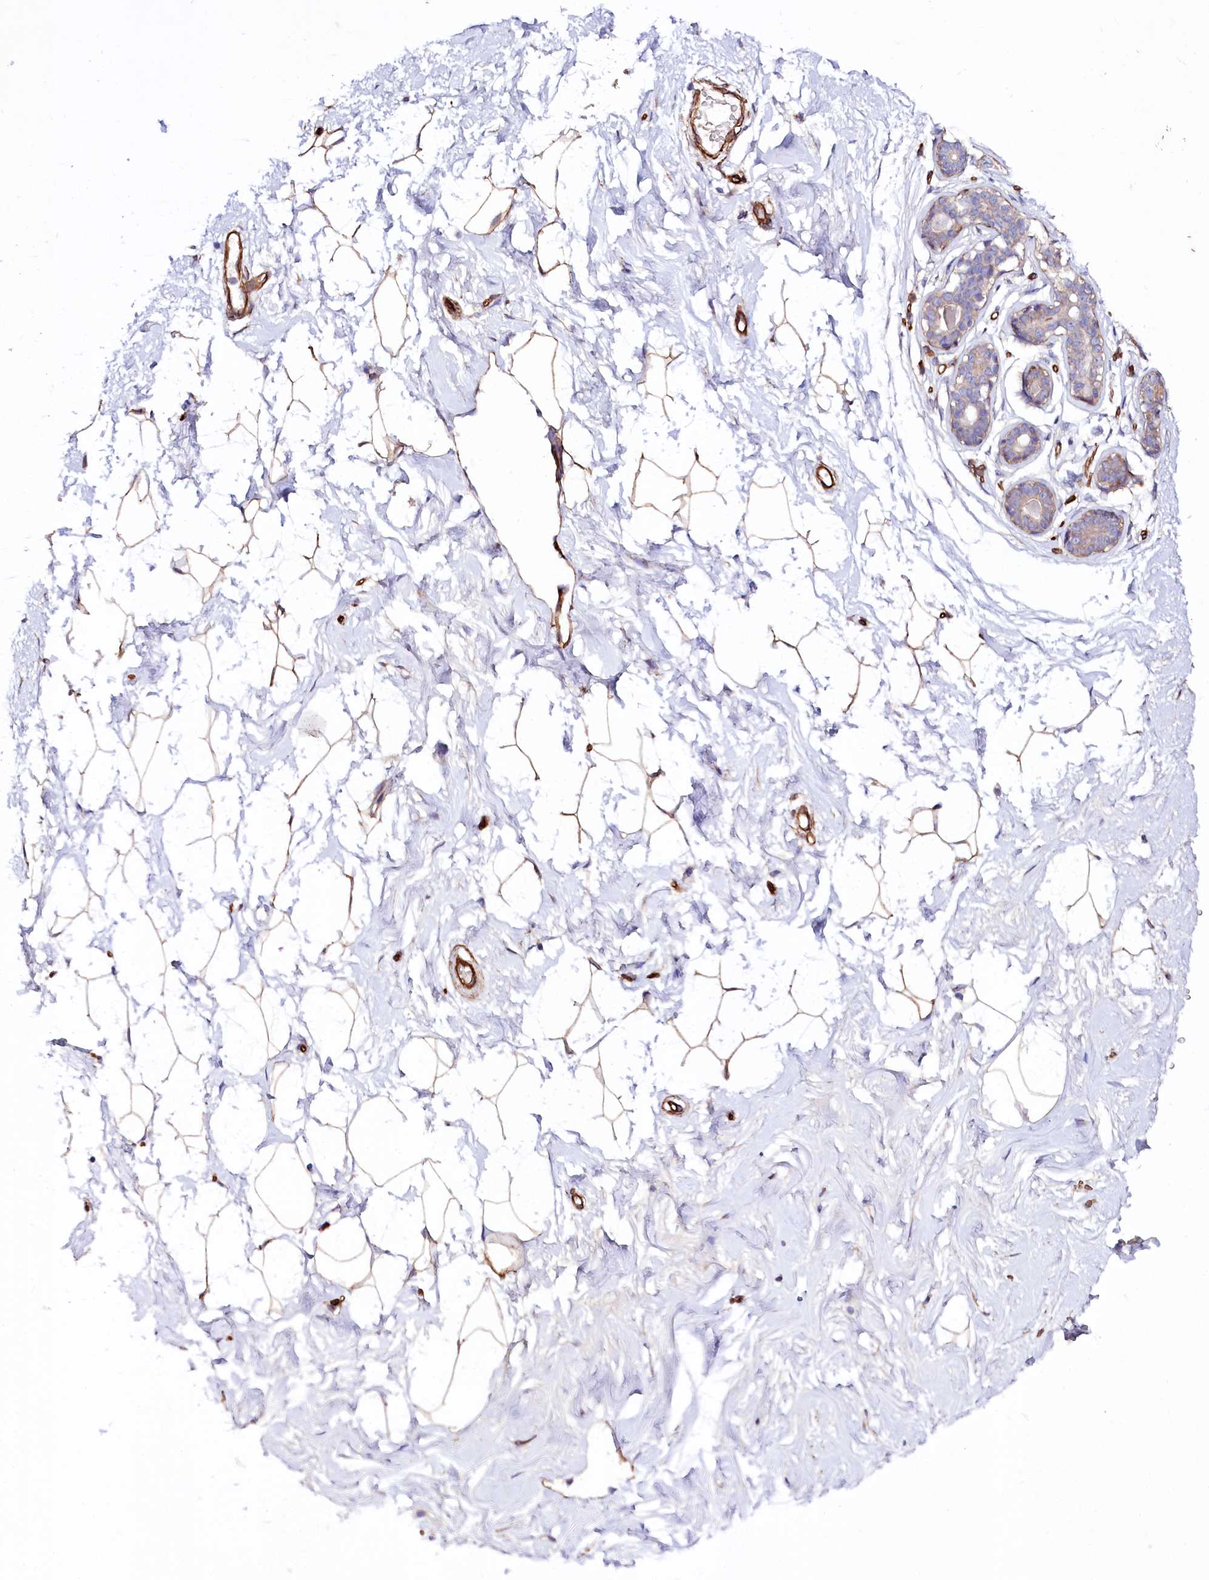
{"staining": {"intensity": "weak", "quantity": ">75%", "location": "cytoplasmic/membranous"}, "tissue": "breast", "cell_type": "Adipocytes", "image_type": "normal", "snomed": [{"axis": "morphology", "description": "Normal tissue, NOS"}, {"axis": "morphology", "description": "Adenoma, NOS"}, {"axis": "topography", "description": "Breast"}], "caption": "Adipocytes exhibit low levels of weak cytoplasmic/membranous expression in approximately >75% of cells in benign human breast. (DAB IHC with brightfield microscopy, high magnification).", "gene": "SPATS2", "patient": {"sex": "female", "age": 23}}